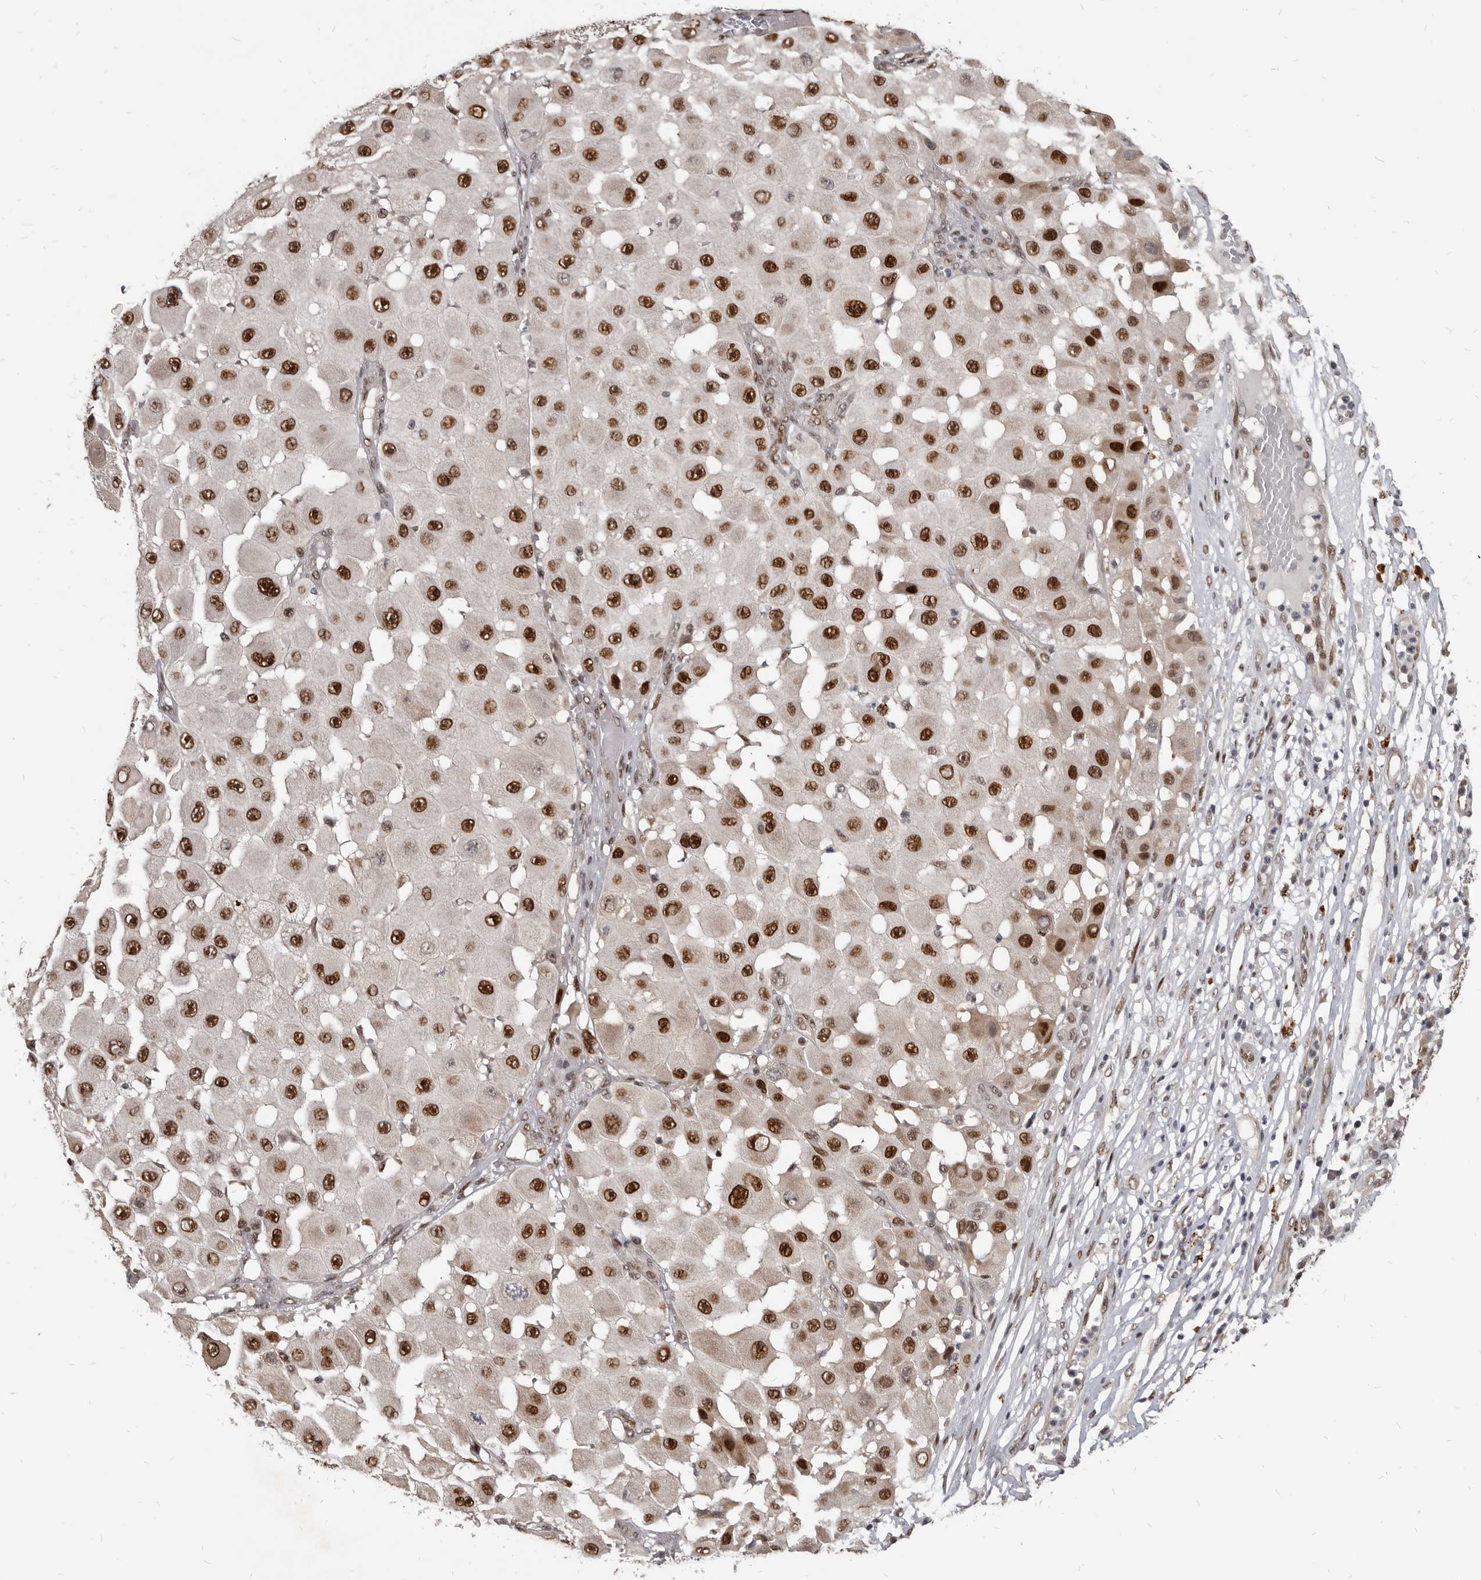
{"staining": {"intensity": "strong", "quantity": ">75%", "location": "nuclear"}, "tissue": "melanoma", "cell_type": "Tumor cells", "image_type": "cancer", "snomed": [{"axis": "morphology", "description": "Malignant melanoma, NOS"}, {"axis": "topography", "description": "Skin"}], "caption": "Malignant melanoma was stained to show a protein in brown. There is high levels of strong nuclear positivity in approximately >75% of tumor cells. The staining is performed using DAB (3,3'-diaminobenzidine) brown chromogen to label protein expression. The nuclei are counter-stained blue using hematoxylin.", "gene": "ATF5", "patient": {"sex": "female", "age": 81}}